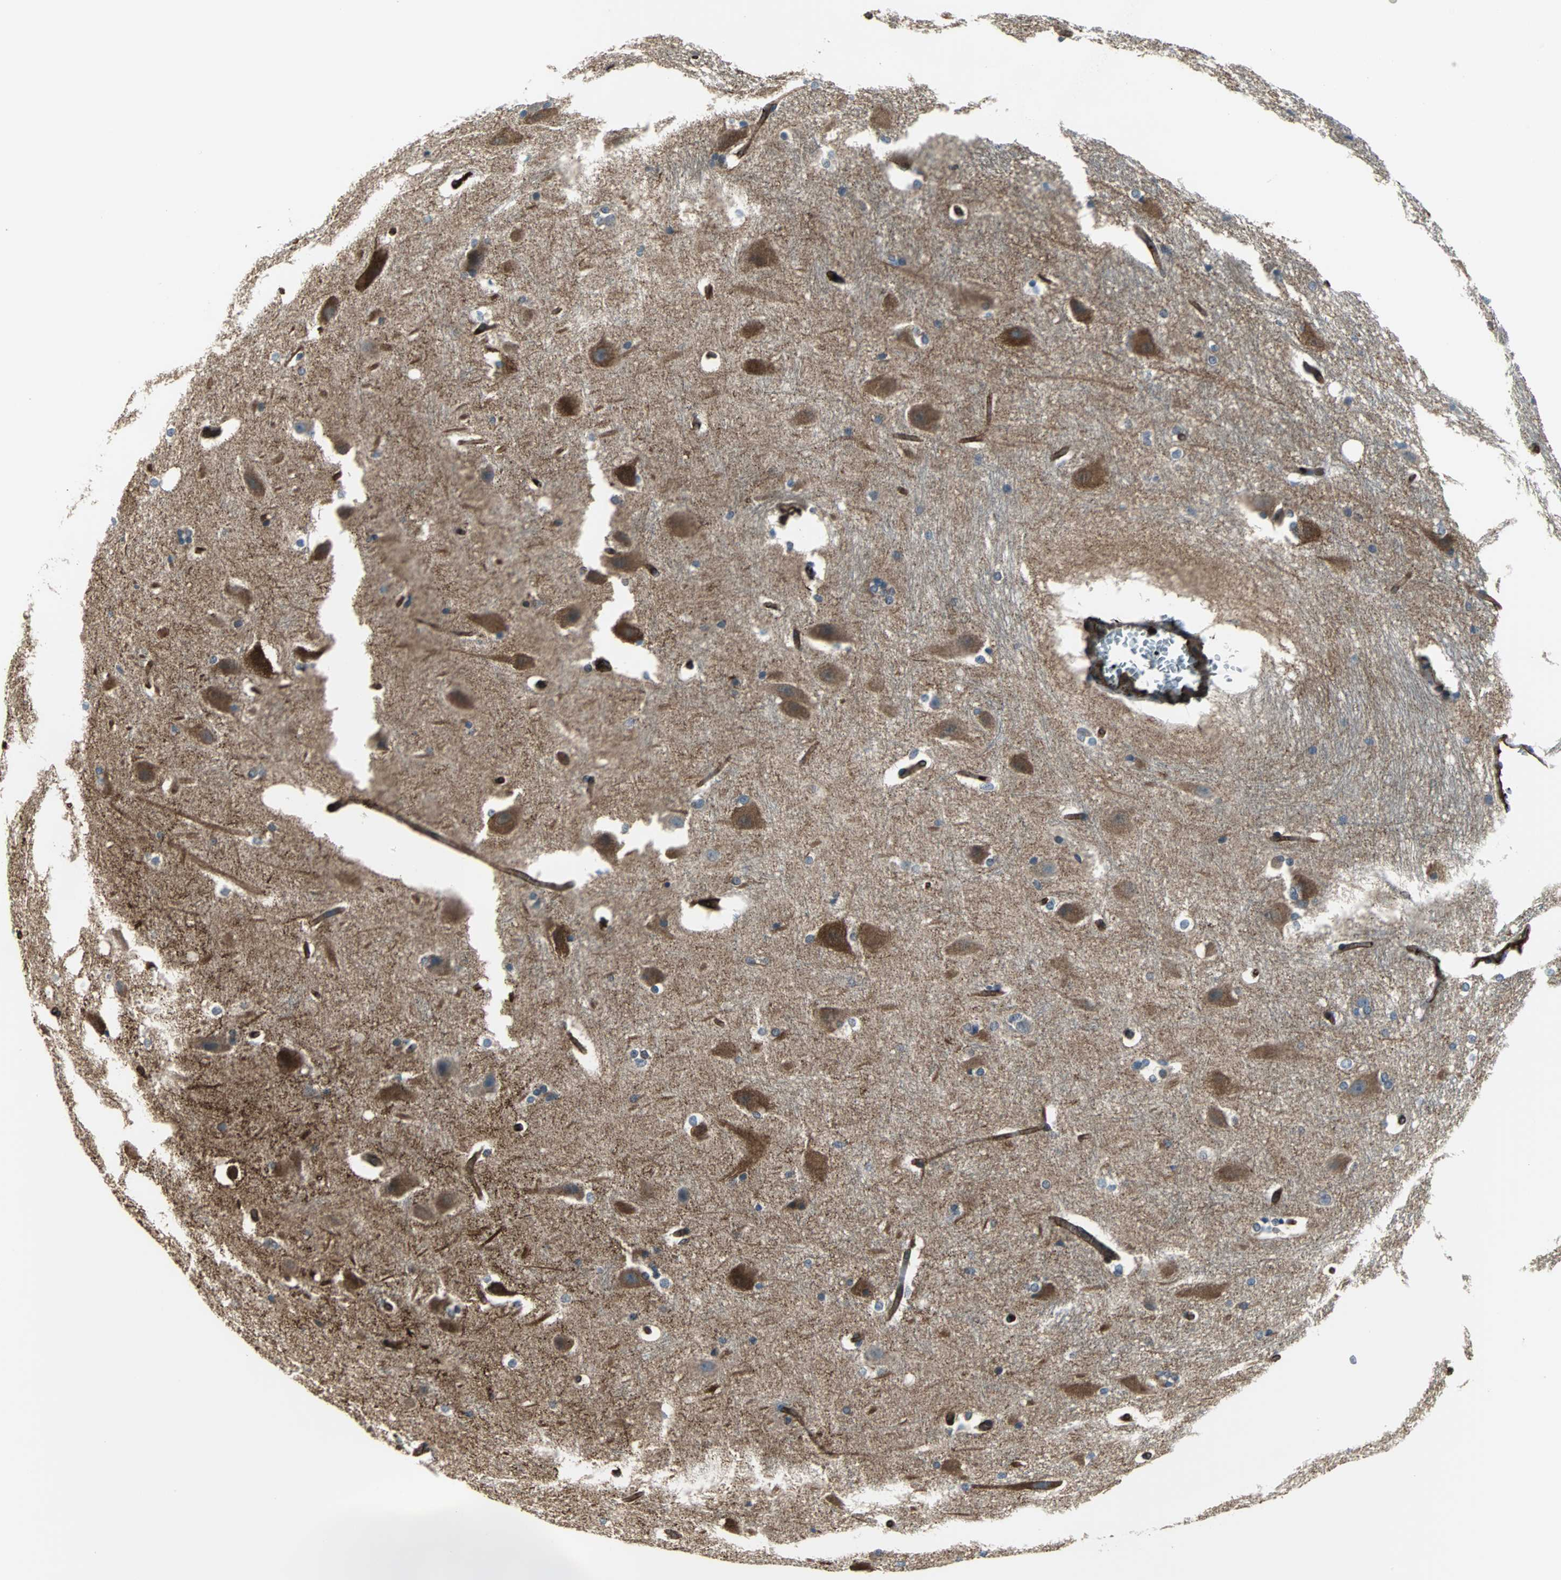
{"staining": {"intensity": "moderate", "quantity": "<25%", "location": "cytoplasmic/membranous"}, "tissue": "hippocampus", "cell_type": "Glial cells", "image_type": "normal", "snomed": [{"axis": "morphology", "description": "Normal tissue, NOS"}, {"axis": "topography", "description": "Hippocampus"}], "caption": "Immunohistochemistry of normal hippocampus reveals low levels of moderate cytoplasmic/membranous expression in approximately <25% of glial cells.", "gene": "ACTN1", "patient": {"sex": "female", "age": 19}}